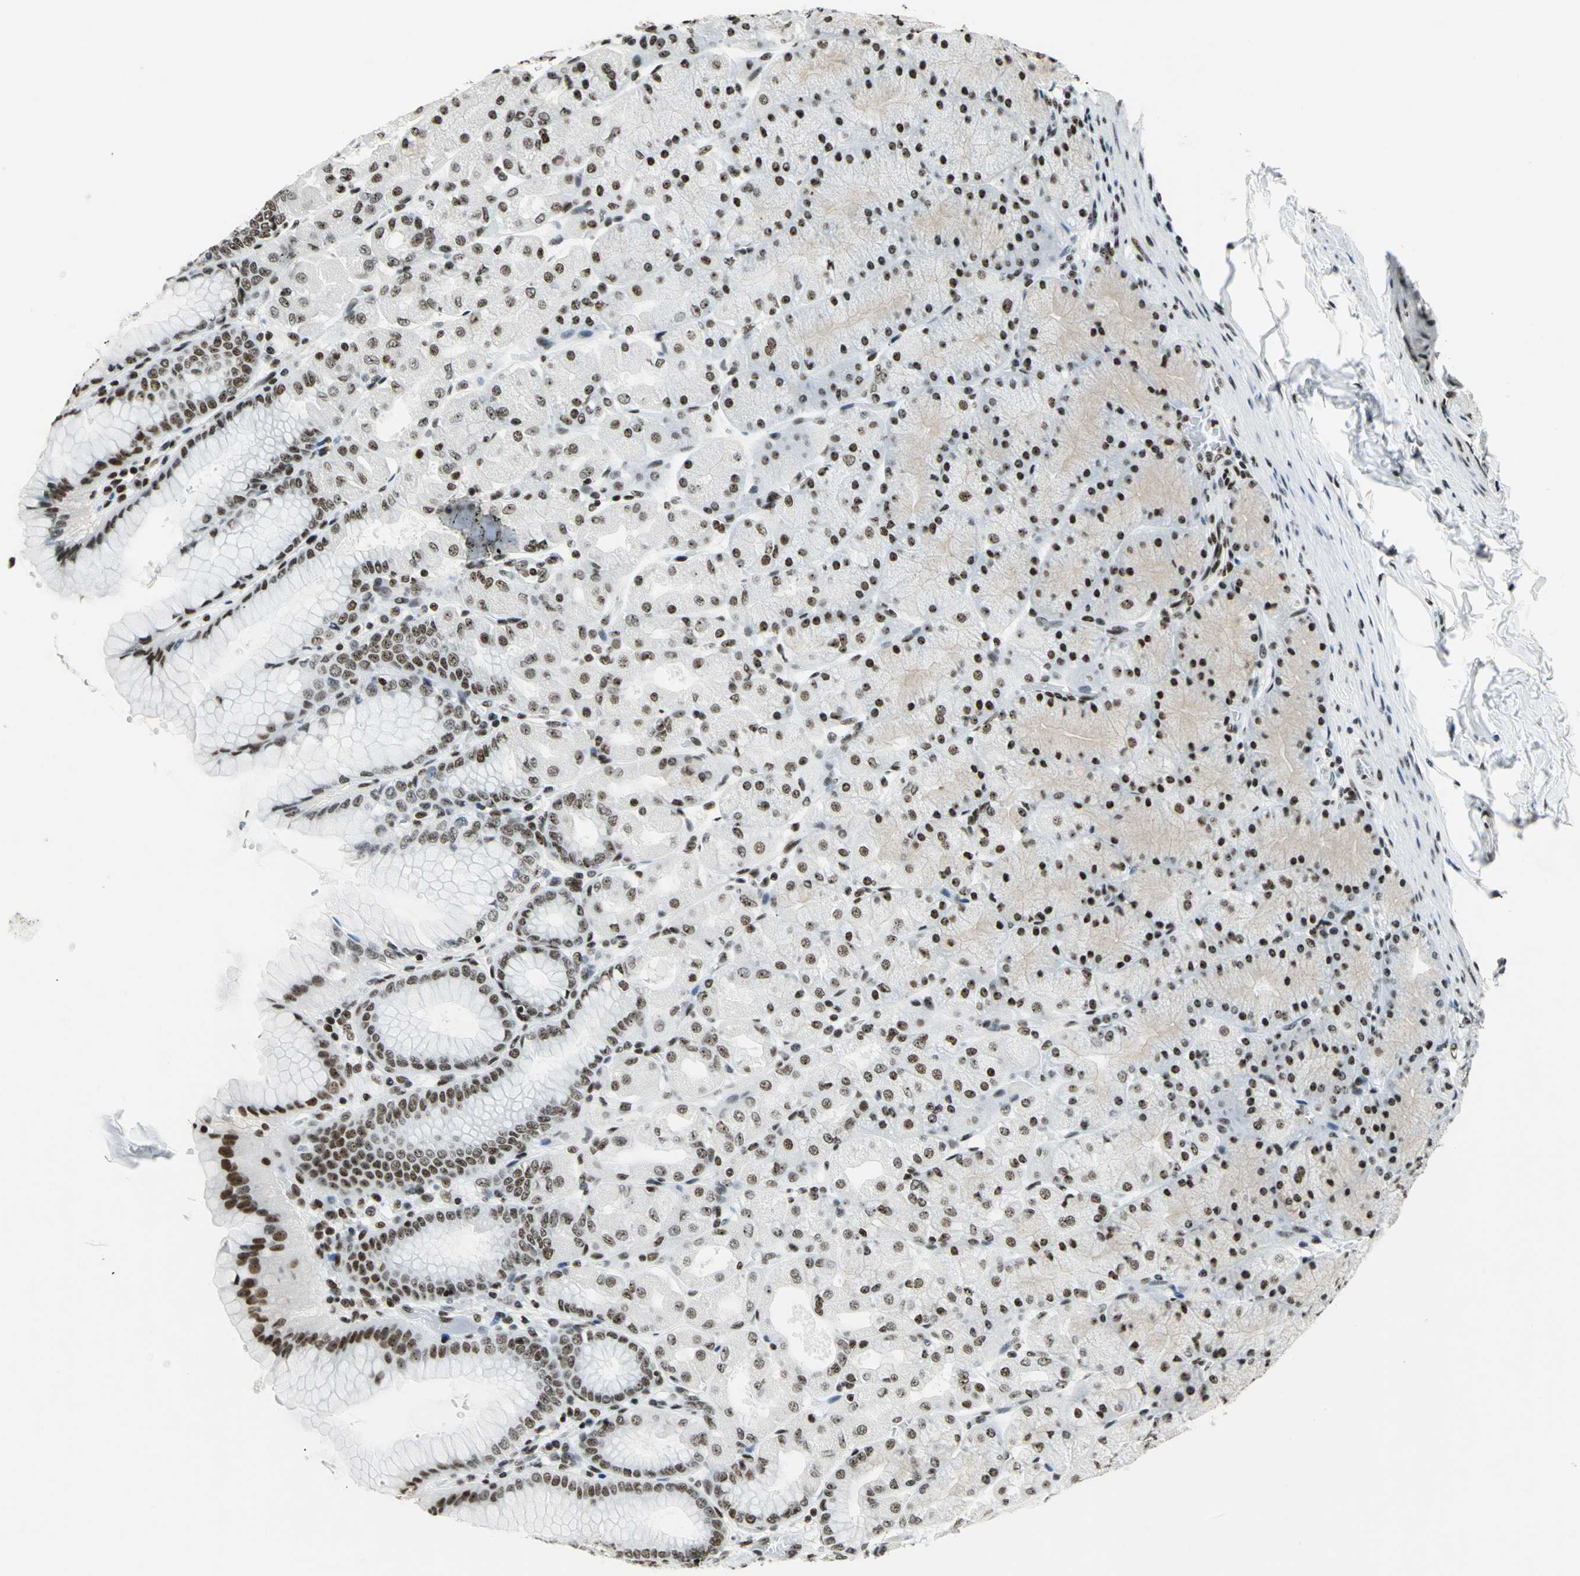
{"staining": {"intensity": "moderate", "quantity": ">75%", "location": "nuclear"}, "tissue": "stomach", "cell_type": "Glandular cells", "image_type": "normal", "snomed": [{"axis": "morphology", "description": "Normal tissue, NOS"}, {"axis": "topography", "description": "Stomach, upper"}], "caption": "Immunohistochemical staining of normal stomach reveals >75% levels of moderate nuclear protein staining in approximately >75% of glandular cells.", "gene": "UBTF", "patient": {"sex": "female", "age": 56}}